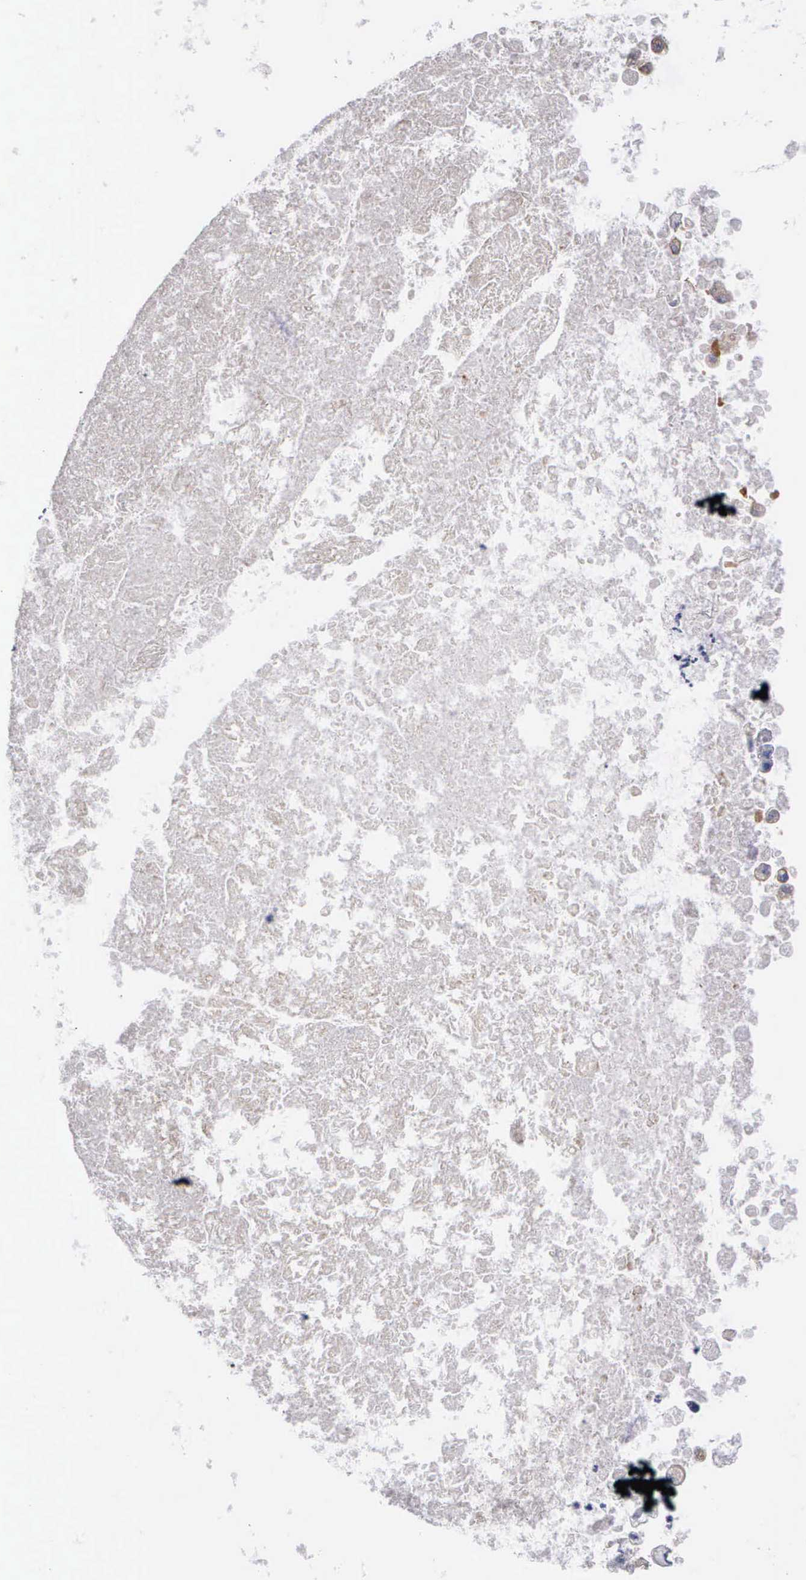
{"staining": {"intensity": "strong", "quantity": ">75%", "location": "cytoplasmic/membranous"}, "tissue": "ovarian cancer", "cell_type": "Tumor cells", "image_type": "cancer", "snomed": [{"axis": "morphology", "description": "Cystadenocarcinoma, mucinous, NOS"}, {"axis": "topography", "description": "Ovary"}], "caption": "IHC image of human ovarian mucinous cystadenocarcinoma stained for a protein (brown), which displays high levels of strong cytoplasmic/membranous staining in about >75% of tumor cells.", "gene": "PTGS2", "patient": {"sex": "female", "age": 37}}